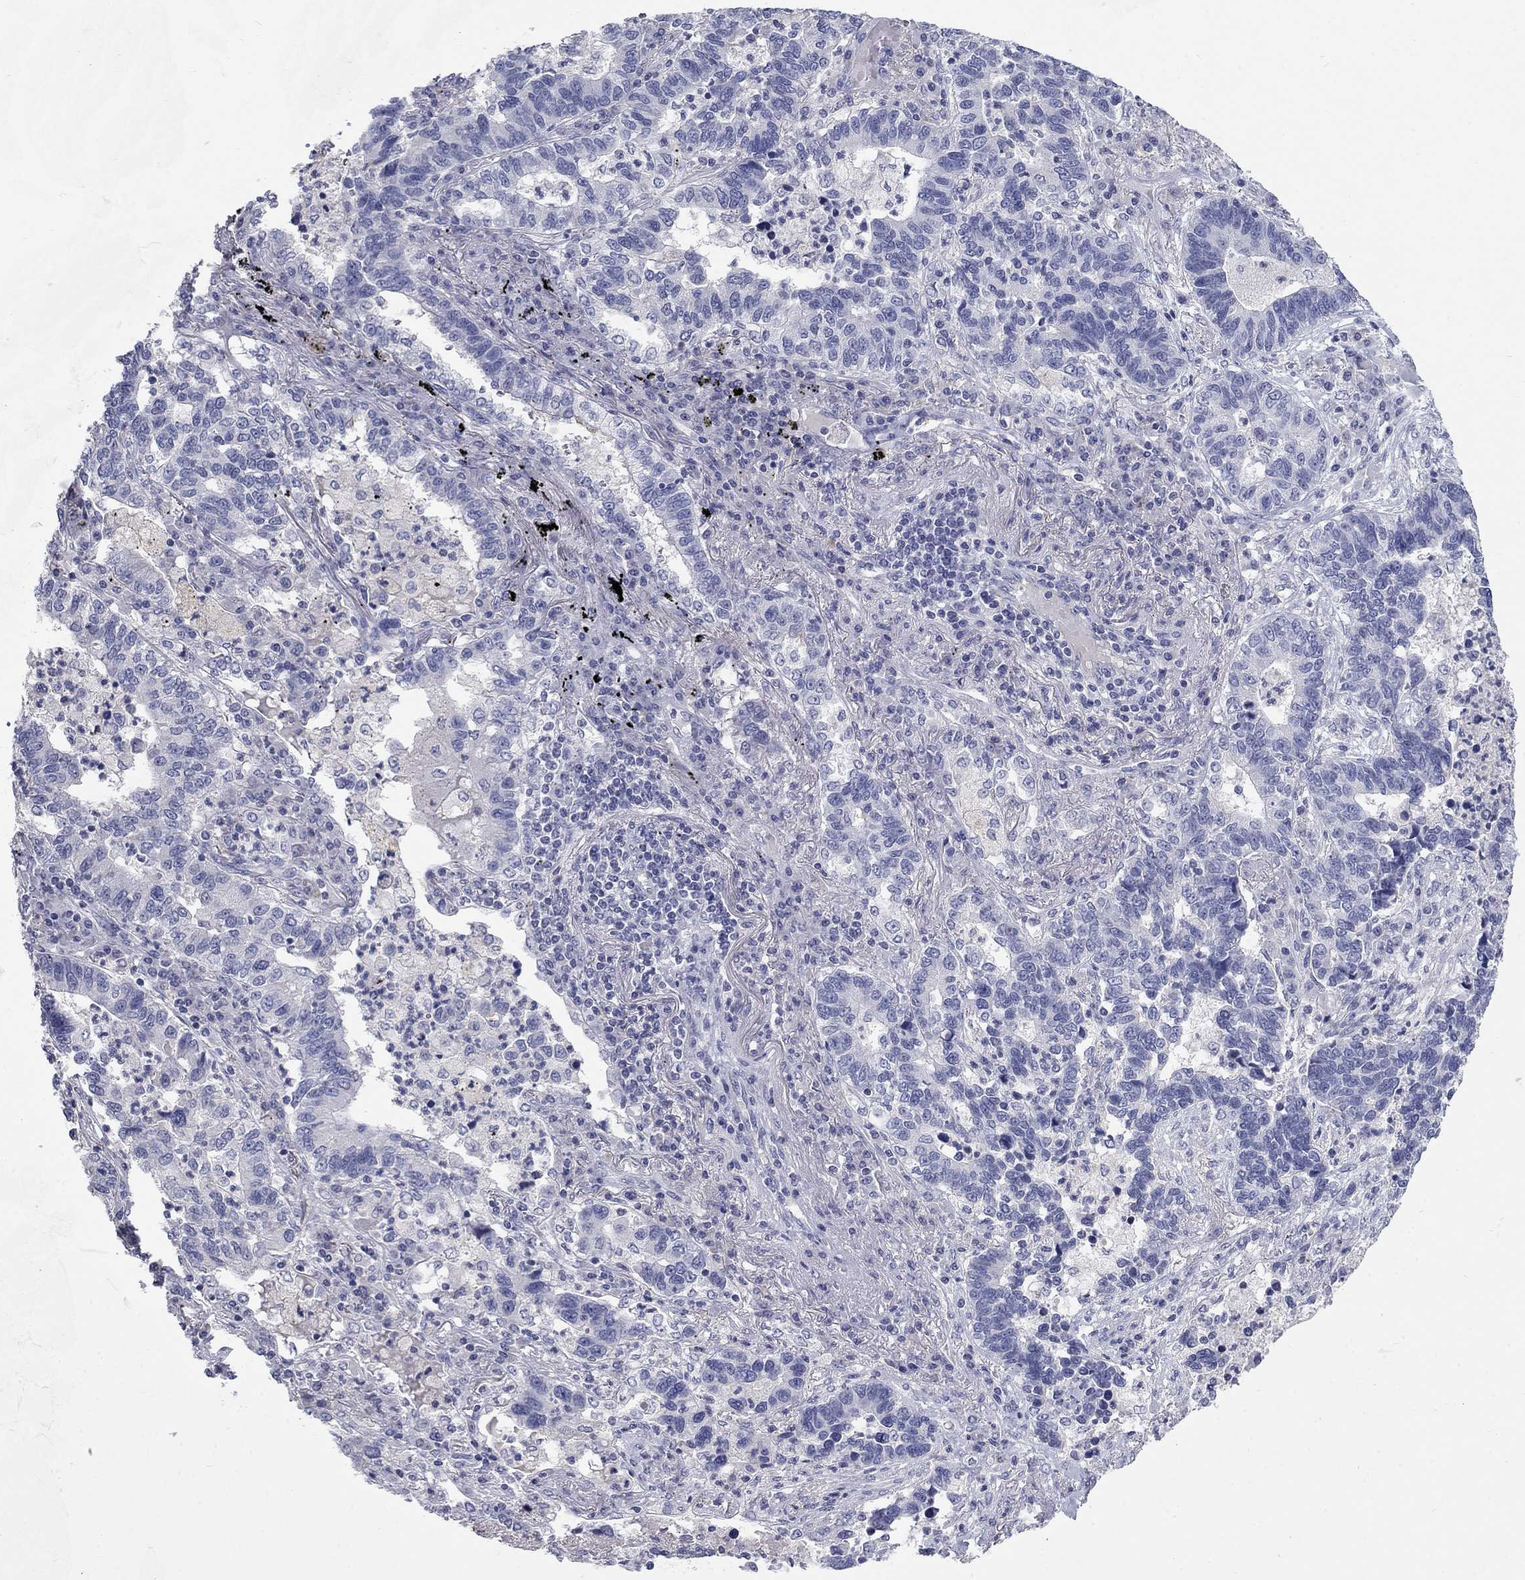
{"staining": {"intensity": "negative", "quantity": "none", "location": "none"}, "tissue": "lung cancer", "cell_type": "Tumor cells", "image_type": "cancer", "snomed": [{"axis": "morphology", "description": "Adenocarcinoma, NOS"}, {"axis": "topography", "description": "Lung"}], "caption": "Immunohistochemistry micrograph of neoplastic tissue: human lung cancer stained with DAB demonstrates no significant protein staining in tumor cells. (DAB IHC, high magnification).", "gene": "PTH1R", "patient": {"sex": "female", "age": 57}}